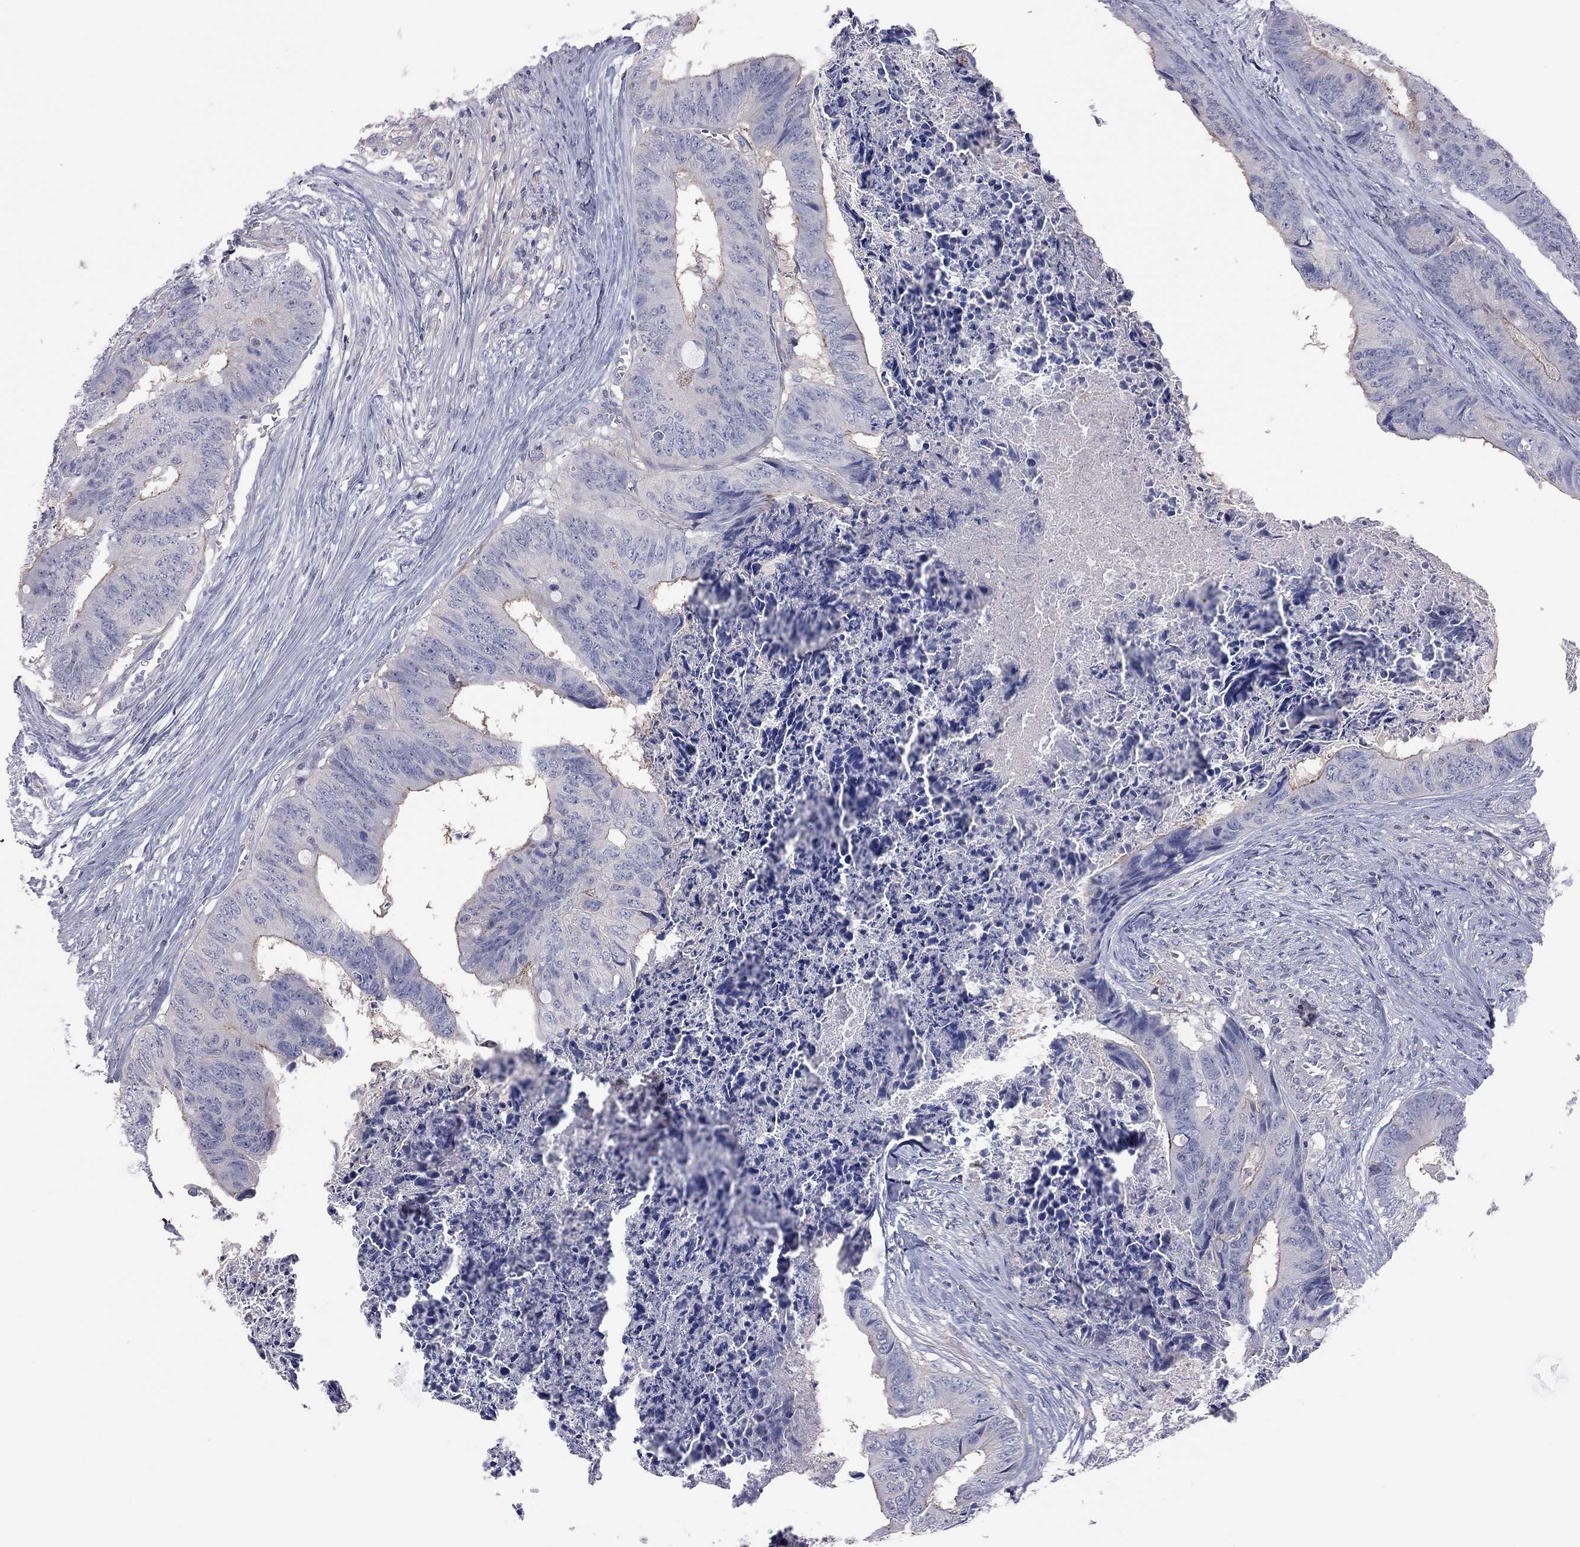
{"staining": {"intensity": "negative", "quantity": "none", "location": "none"}, "tissue": "colorectal cancer", "cell_type": "Tumor cells", "image_type": "cancer", "snomed": [{"axis": "morphology", "description": "Adenocarcinoma, NOS"}, {"axis": "topography", "description": "Colon"}], "caption": "Colorectal adenocarcinoma stained for a protein using immunohistochemistry exhibits no staining tumor cells.", "gene": "ADCYAP1", "patient": {"sex": "male", "age": 84}}